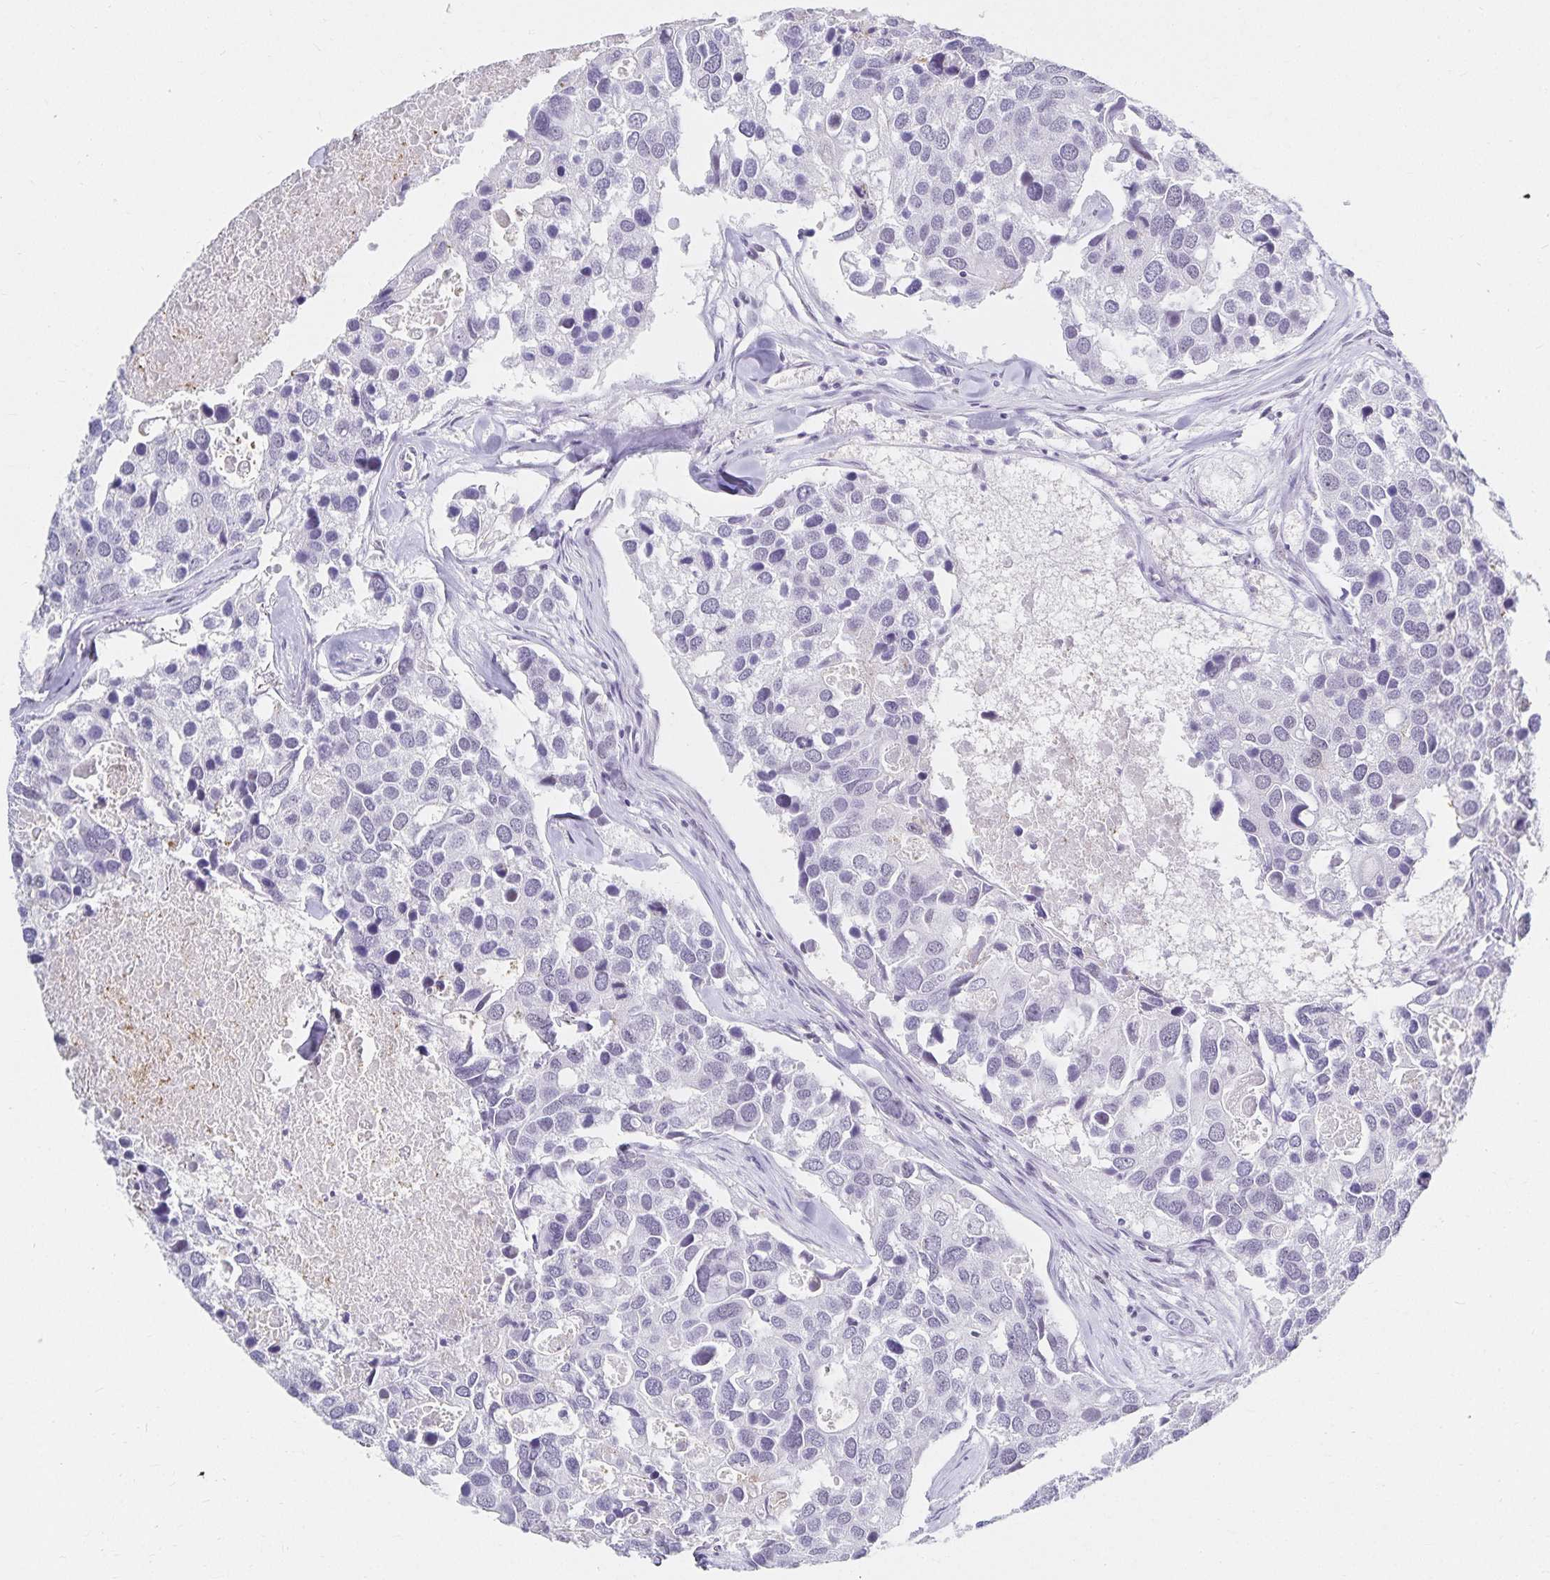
{"staining": {"intensity": "negative", "quantity": "none", "location": "none"}, "tissue": "breast cancer", "cell_type": "Tumor cells", "image_type": "cancer", "snomed": [{"axis": "morphology", "description": "Duct carcinoma"}, {"axis": "topography", "description": "Breast"}], "caption": "High magnification brightfield microscopy of breast cancer stained with DAB (3,3'-diaminobenzidine) (brown) and counterstained with hematoxylin (blue): tumor cells show no significant staining.", "gene": "C20orf85", "patient": {"sex": "female", "age": 83}}